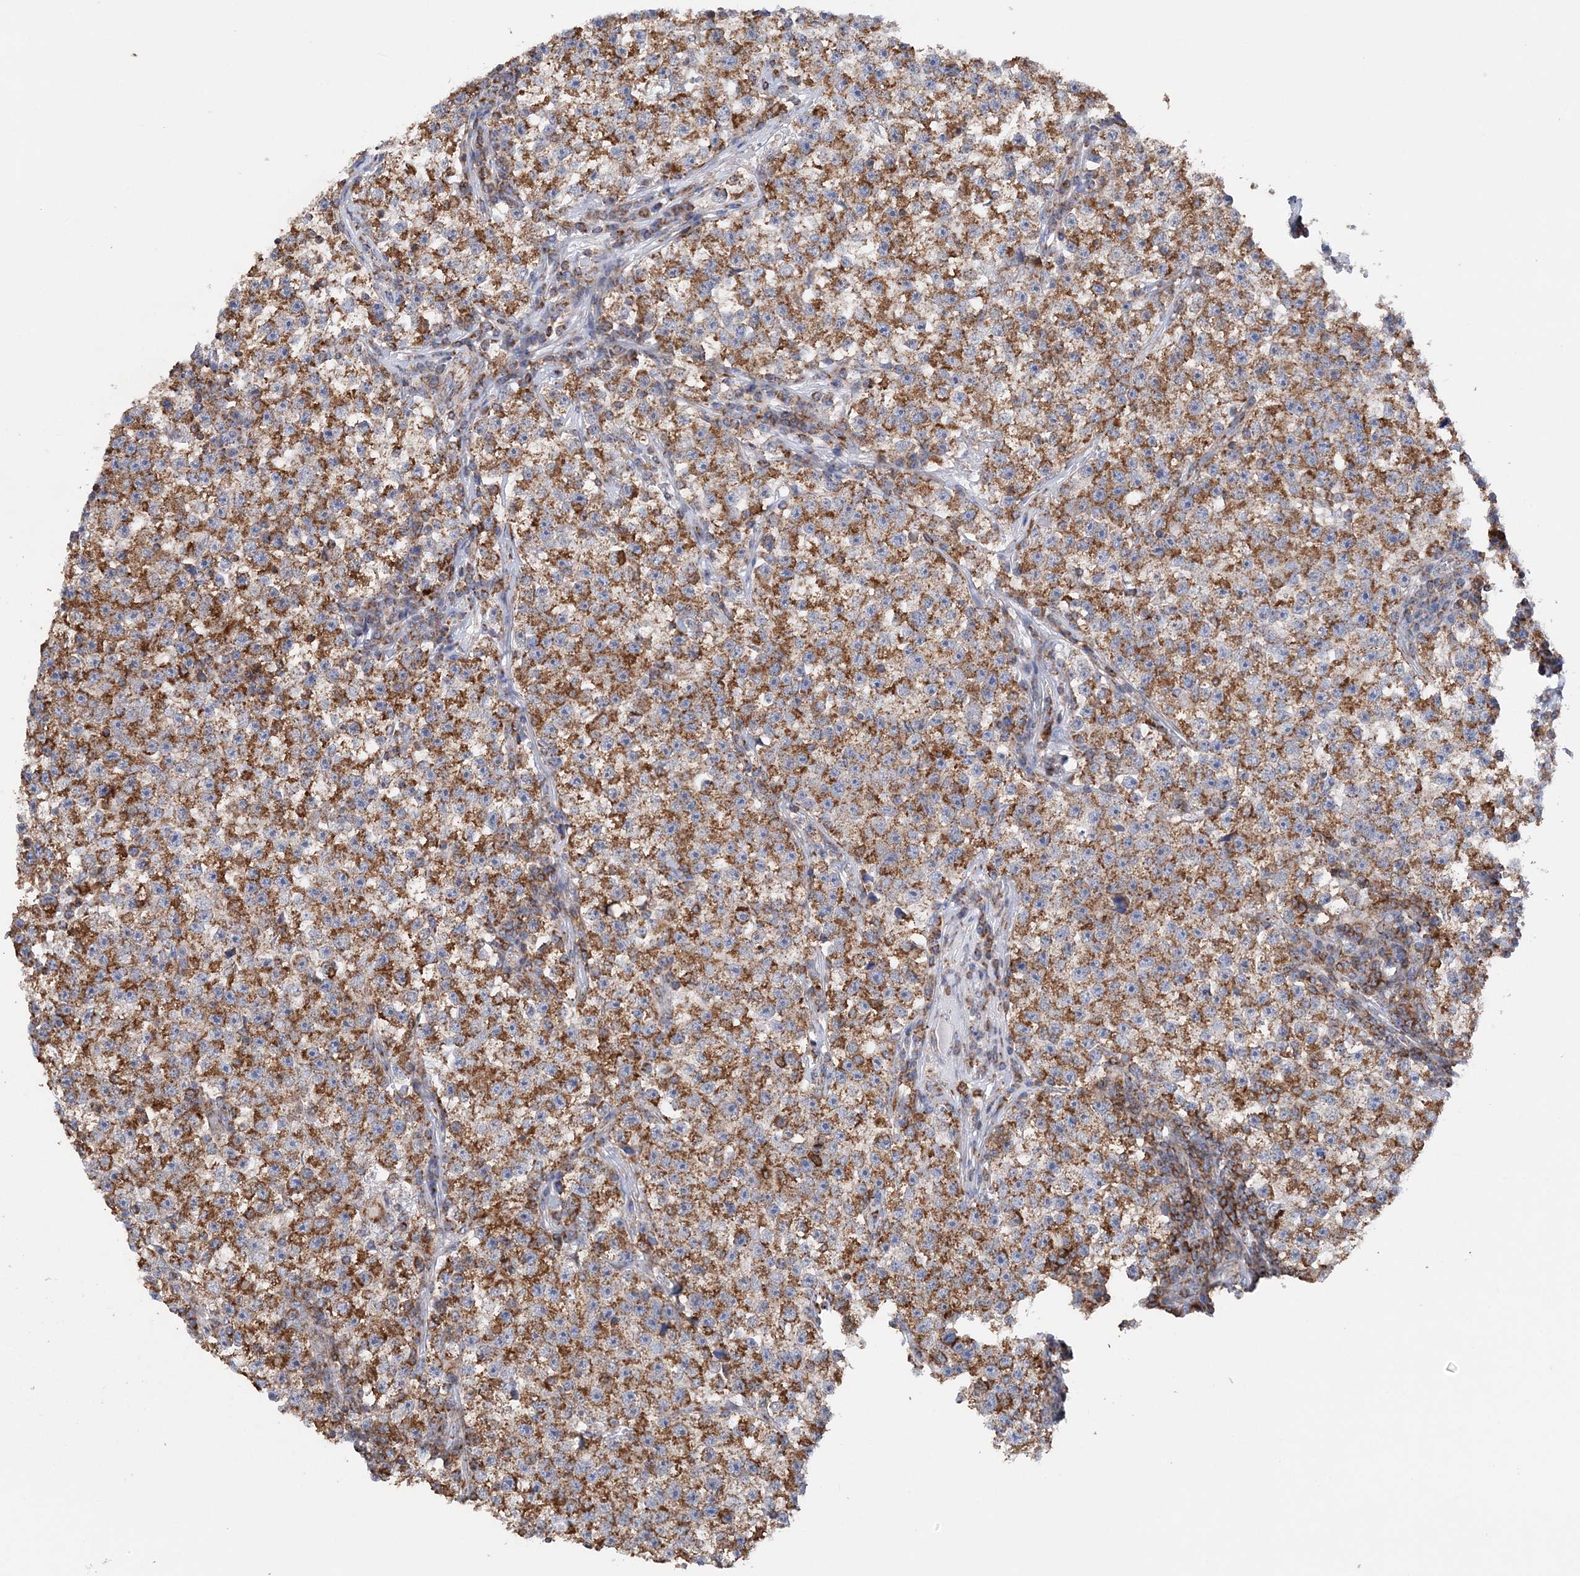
{"staining": {"intensity": "moderate", "quantity": ">75%", "location": "cytoplasmic/membranous"}, "tissue": "testis cancer", "cell_type": "Tumor cells", "image_type": "cancer", "snomed": [{"axis": "morphology", "description": "Seminoma, NOS"}, {"axis": "topography", "description": "Testis"}], "caption": "Protein expression analysis of testis seminoma exhibits moderate cytoplasmic/membranous staining in approximately >75% of tumor cells.", "gene": "TTC32", "patient": {"sex": "male", "age": 22}}